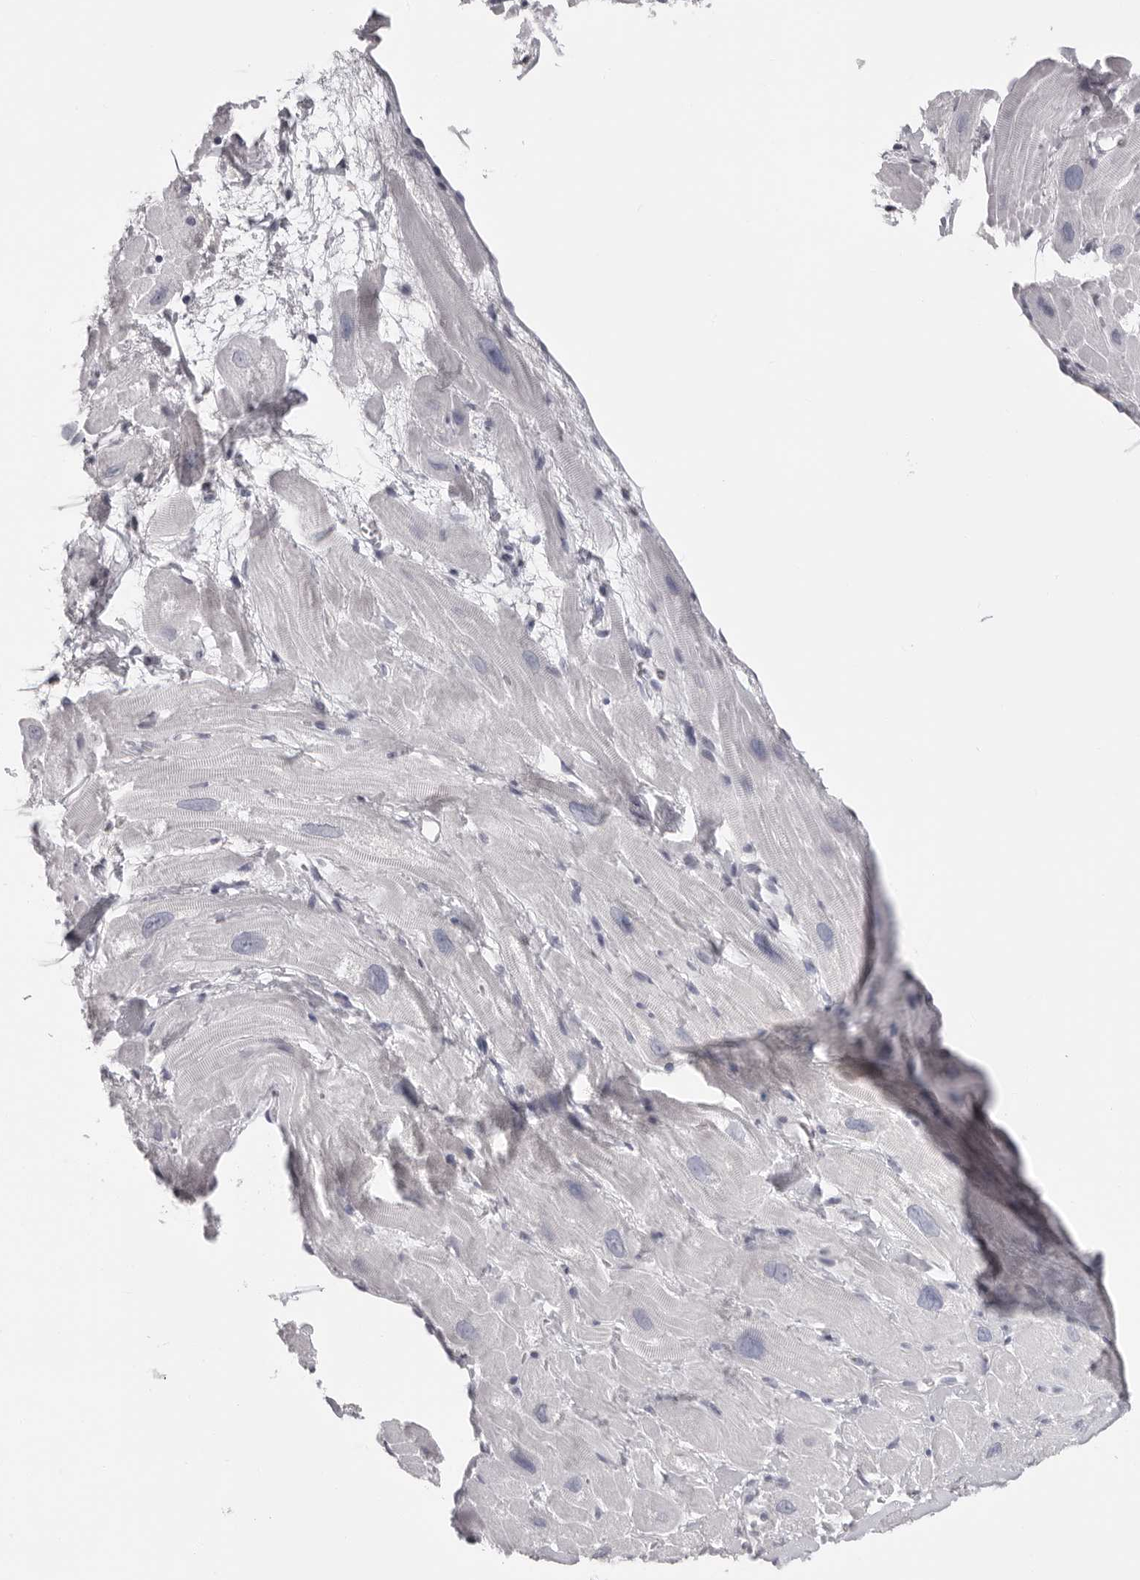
{"staining": {"intensity": "negative", "quantity": "none", "location": "none"}, "tissue": "heart muscle", "cell_type": "Cardiomyocytes", "image_type": "normal", "snomed": [{"axis": "morphology", "description": "Normal tissue, NOS"}, {"axis": "topography", "description": "Heart"}], "caption": "Immunohistochemistry (IHC) of normal heart muscle reveals no positivity in cardiomyocytes.", "gene": "DNALI1", "patient": {"sex": "male", "age": 49}}